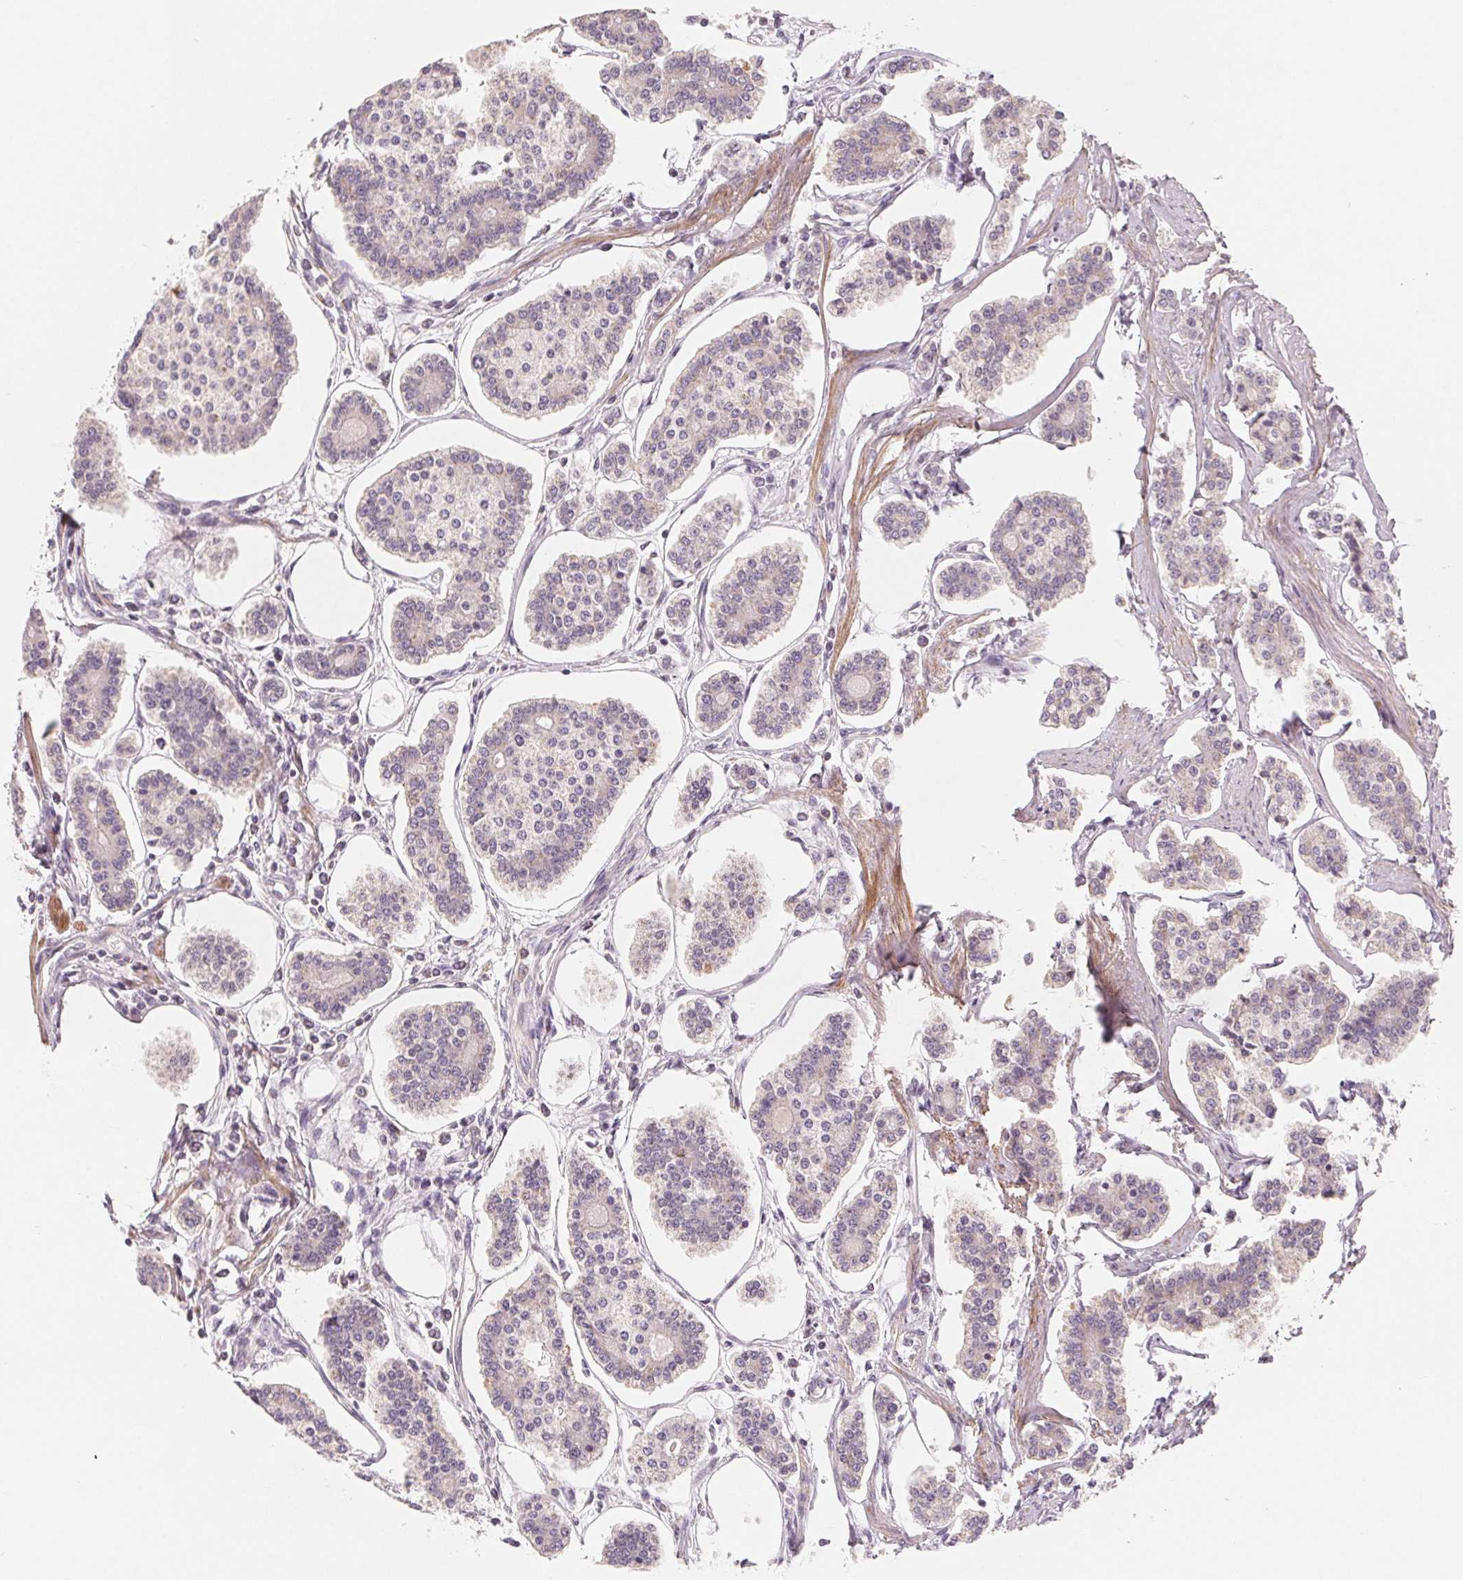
{"staining": {"intensity": "negative", "quantity": "none", "location": "none"}, "tissue": "carcinoid", "cell_type": "Tumor cells", "image_type": "cancer", "snomed": [{"axis": "morphology", "description": "Carcinoid, malignant, NOS"}, {"axis": "topography", "description": "Small intestine"}], "caption": "Carcinoid (malignant) was stained to show a protein in brown. There is no significant positivity in tumor cells.", "gene": "GHITM", "patient": {"sex": "female", "age": 65}}